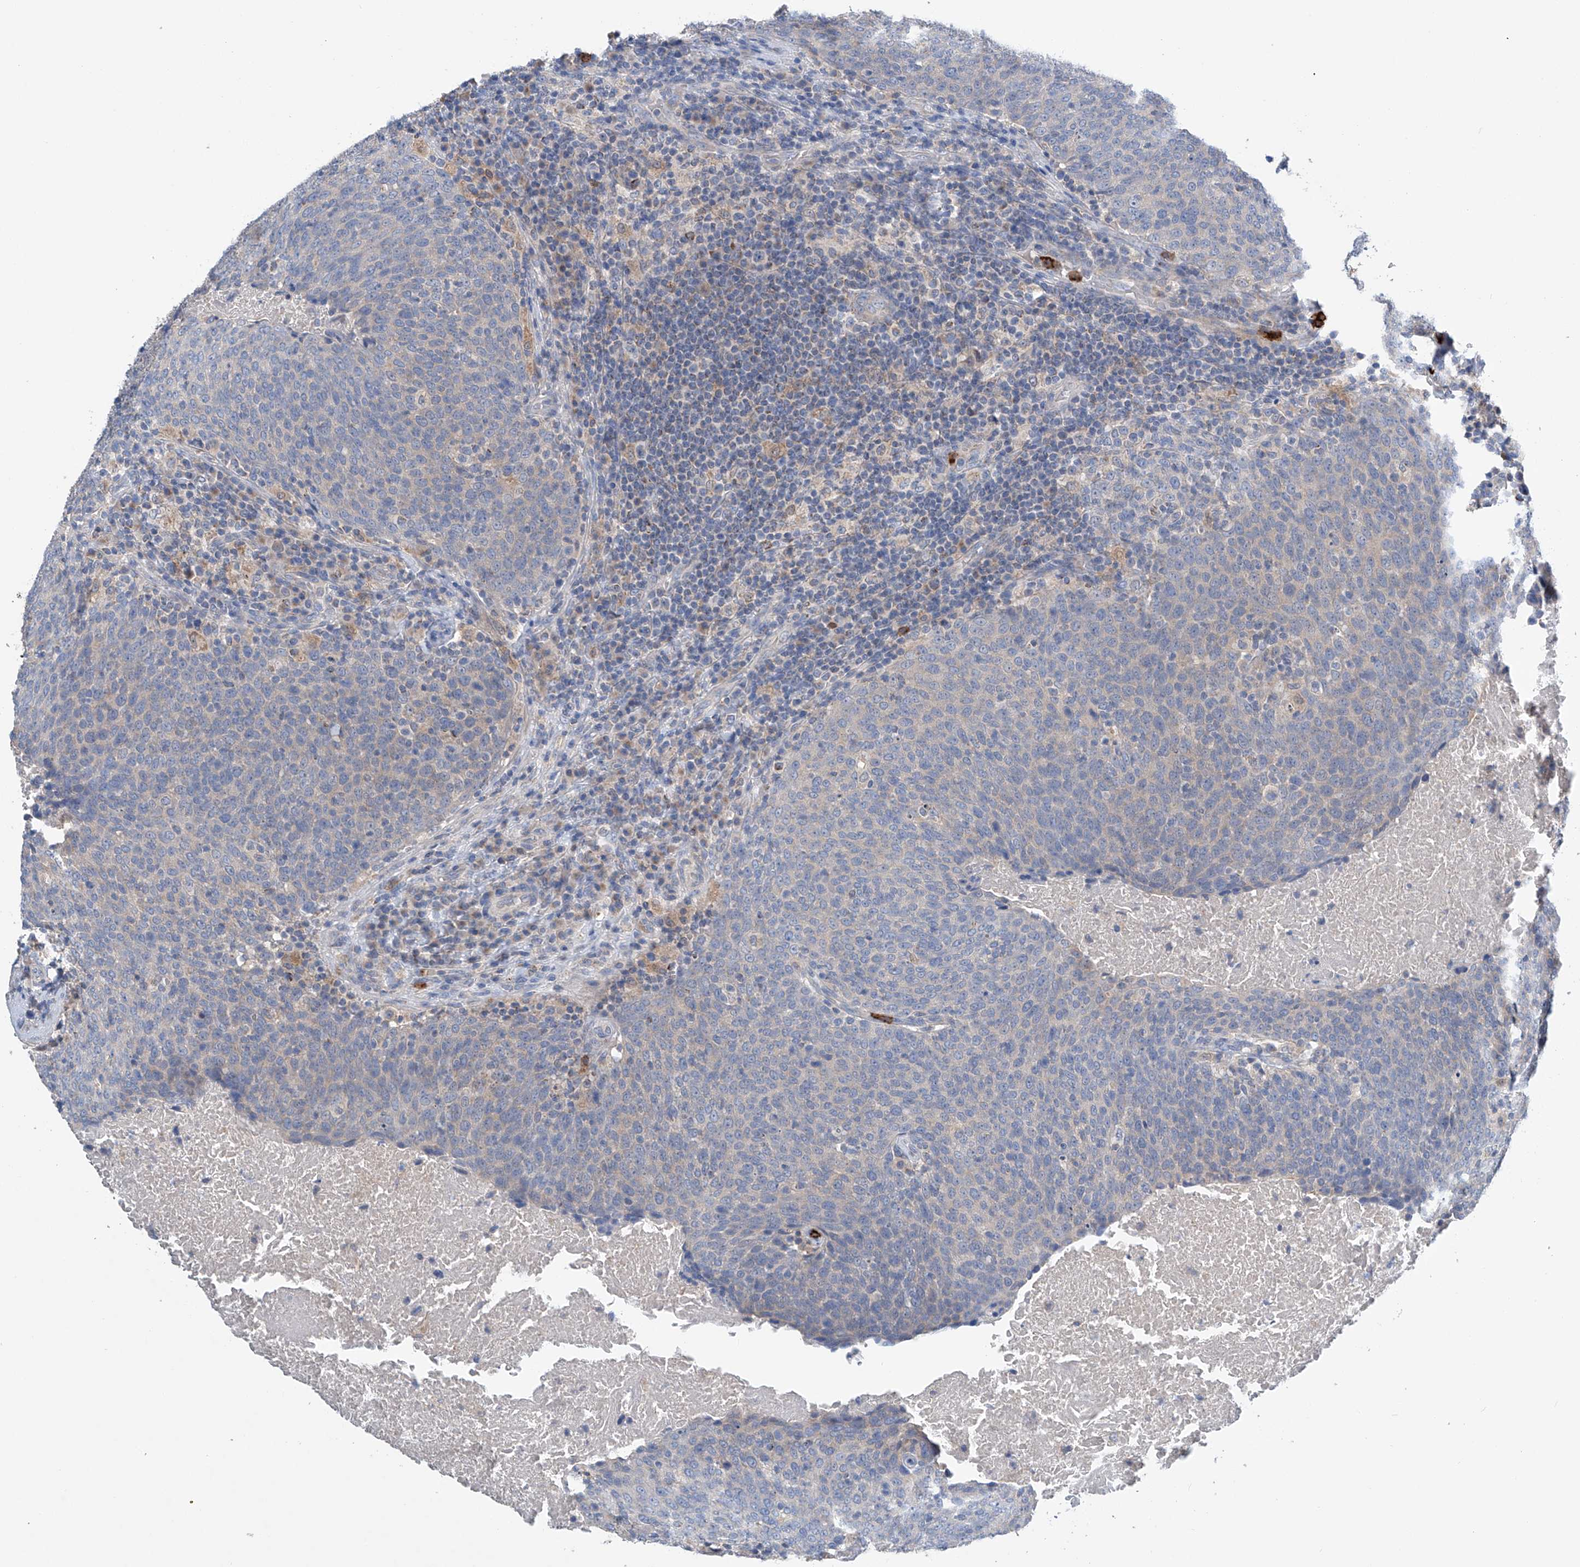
{"staining": {"intensity": "negative", "quantity": "none", "location": "none"}, "tissue": "head and neck cancer", "cell_type": "Tumor cells", "image_type": "cancer", "snomed": [{"axis": "morphology", "description": "Squamous cell carcinoma, NOS"}, {"axis": "morphology", "description": "Squamous cell carcinoma, metastatic, NOS"}, {"axis": "topography", "description": "Lymph node"}, {"axis": "topography", "description": "Head-Neck"}], "caption": "Image shows no protein positivity in tumor cells of head and neck squamous cell carcinoma tissue.", "gene": "GPC4", "patient": {"sex": "male", "age": 62}}